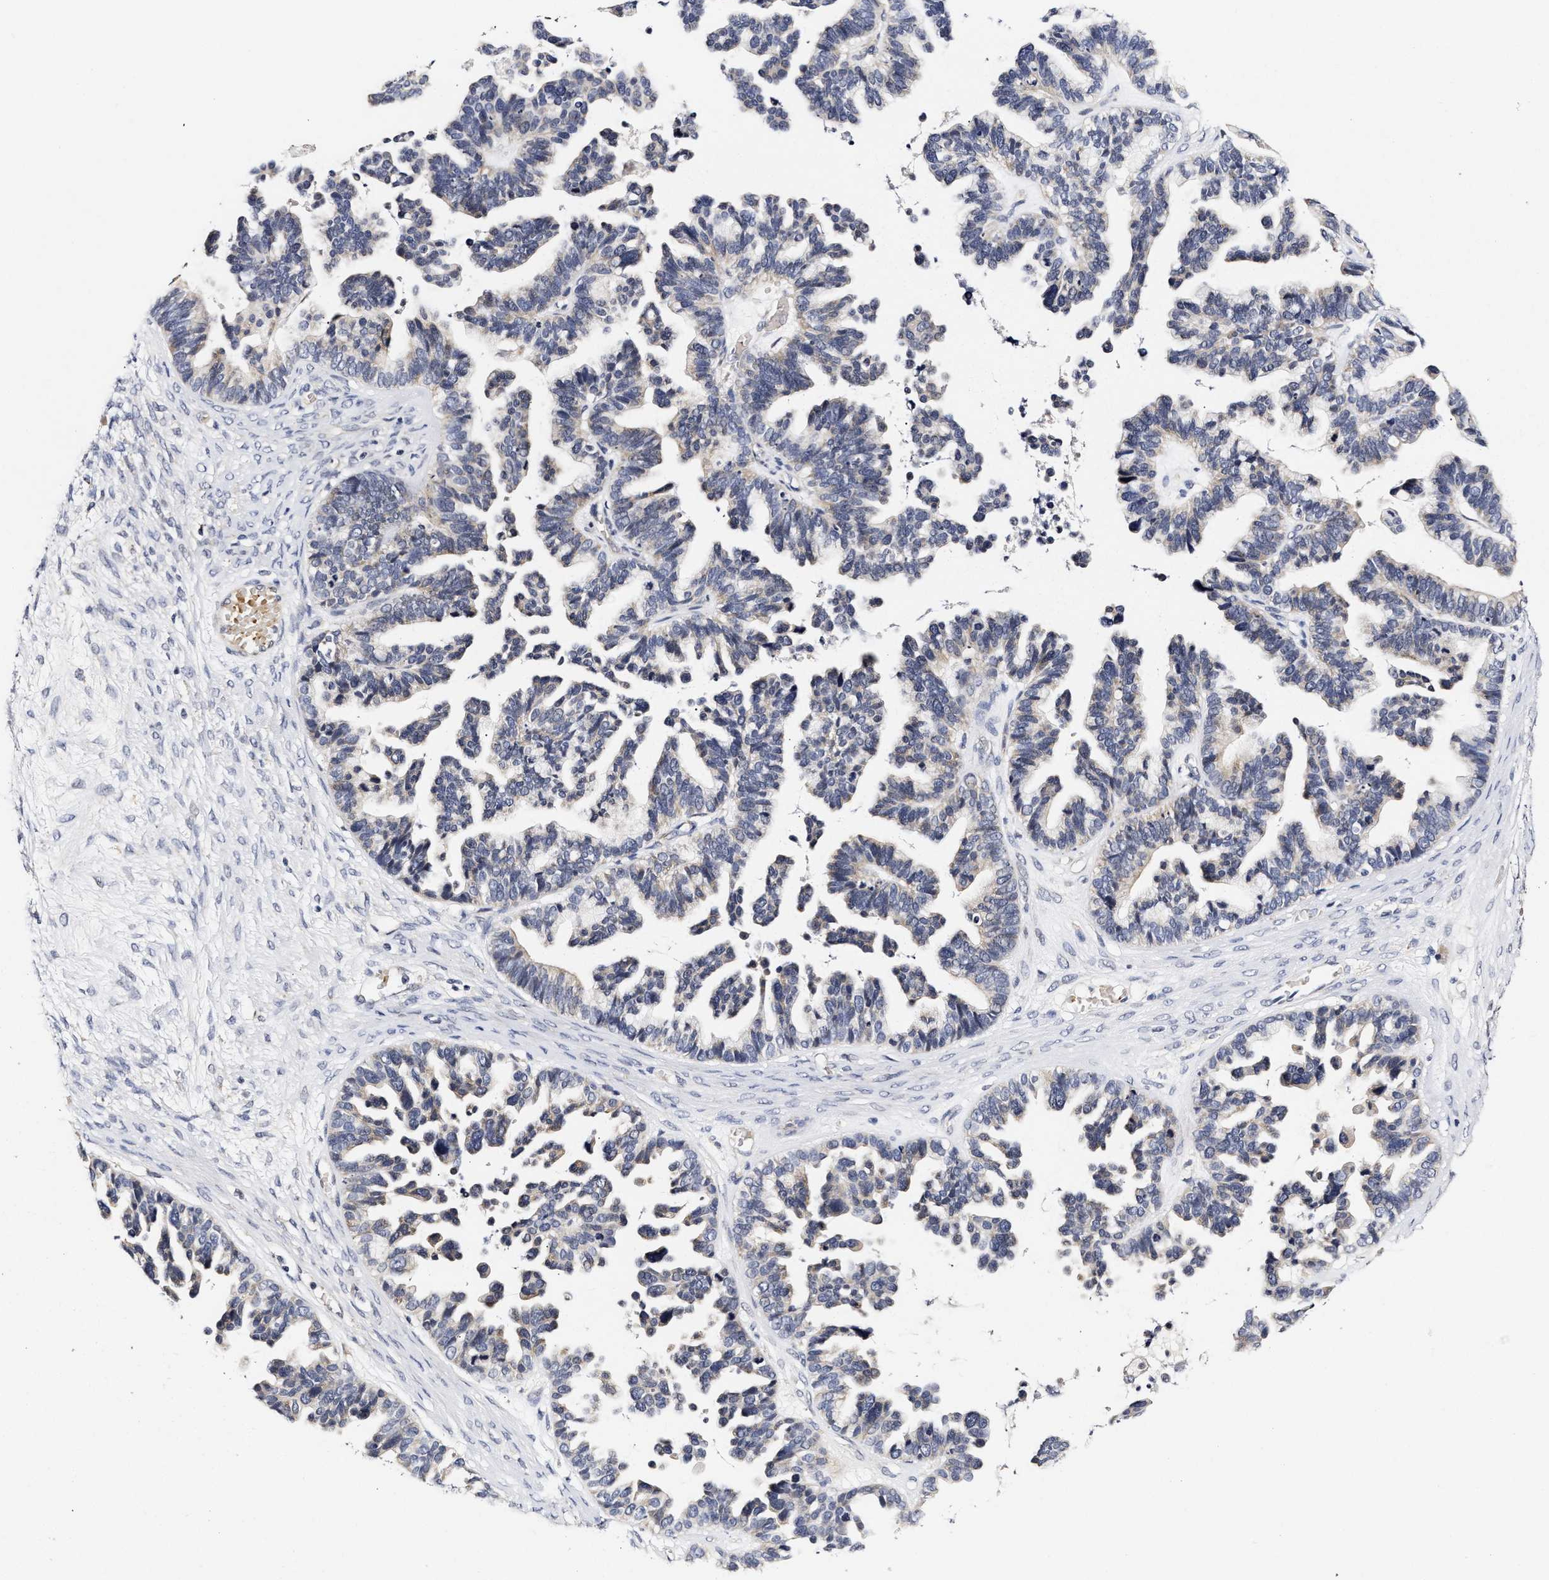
{"staining": {"intensity": "negative", "quantity": "none", "location": "none"}, "tissue": "ovarian cancer", "cell_type": "Tumor cells", "image_type": "cancer", "snomed": [{"axis": "morphology", "description": "Cystadenocarcinoma, serous, NOS"}, {"axis": "topography", "description": "Ovary"}], "caption": "DAB immunohistochemical staining of ovarian cancer (serous cystadenocarcinoma) reveals no significant staining in tumor cells. (Brightfield microscopy of DAB immunohistochemistry (IHC) at high magnification).", "gene": "RINT1", "patient": {"sex": "female", "age": 56}}